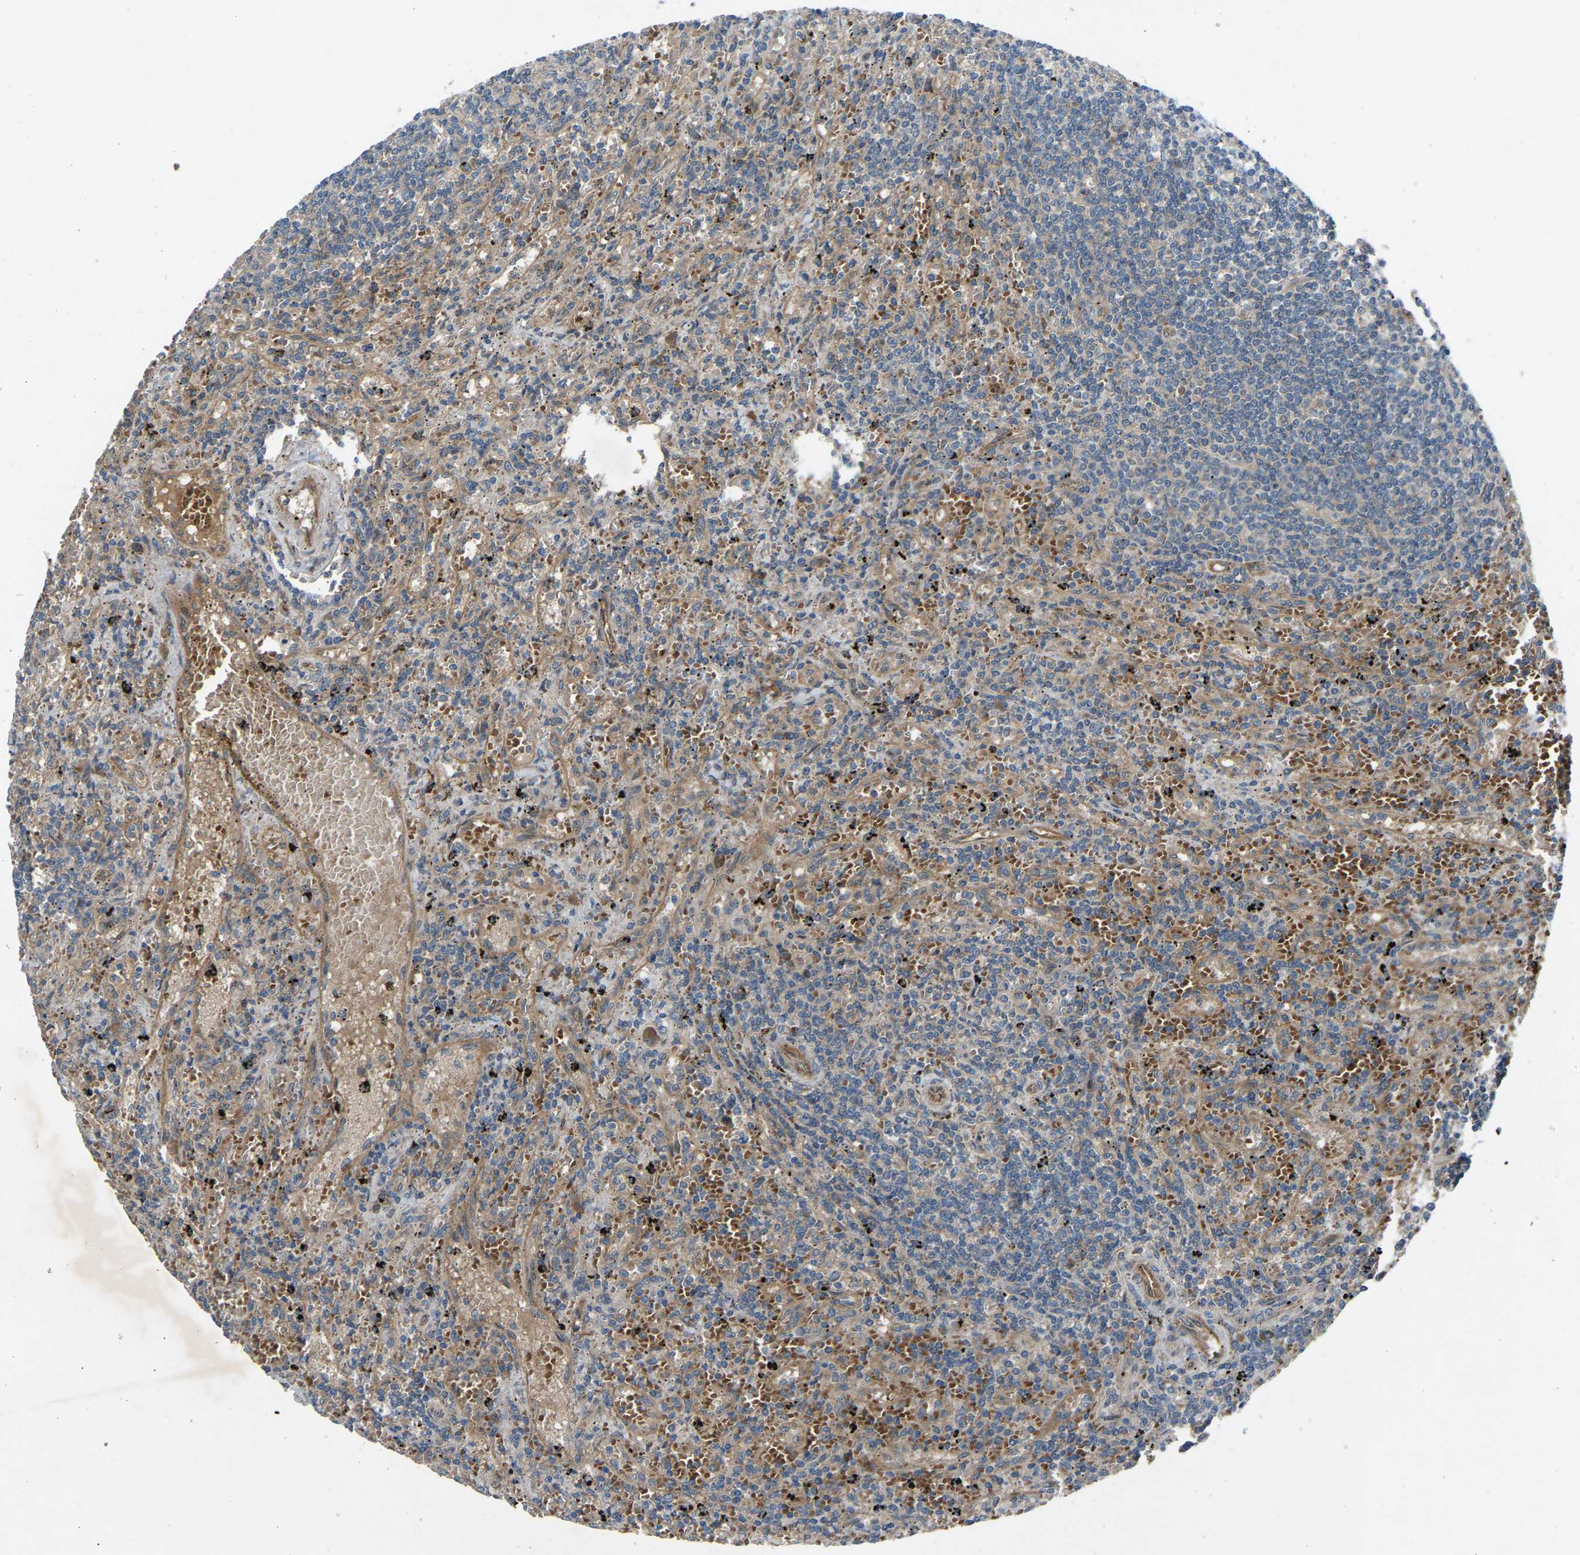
{"staining": {"intensity": "negative", "quantity": "none", "location": "none"}, "tissue": "lymphoma", "cell_type": "Tumor cells", "image_type": "cancer", "snomed": [{"axis": "morphology", "description": "Malignant lymphoma, non-Hodgkin's type, Low grade"}, {"axis": "topography", "description": "Spleen"}], "caption": "Protein analysis of lymphoma exhibits no significant staining in tumor cells. (Stains: DAB (3,3'-diaminobenzidine) immunohistochemistry (IHC) with hematoxylin counter stain, Microscopy: brightfield microscopy at high magnification).", "gene": "GAS2L1", "patient": {"sex": "male", "age": 76}}